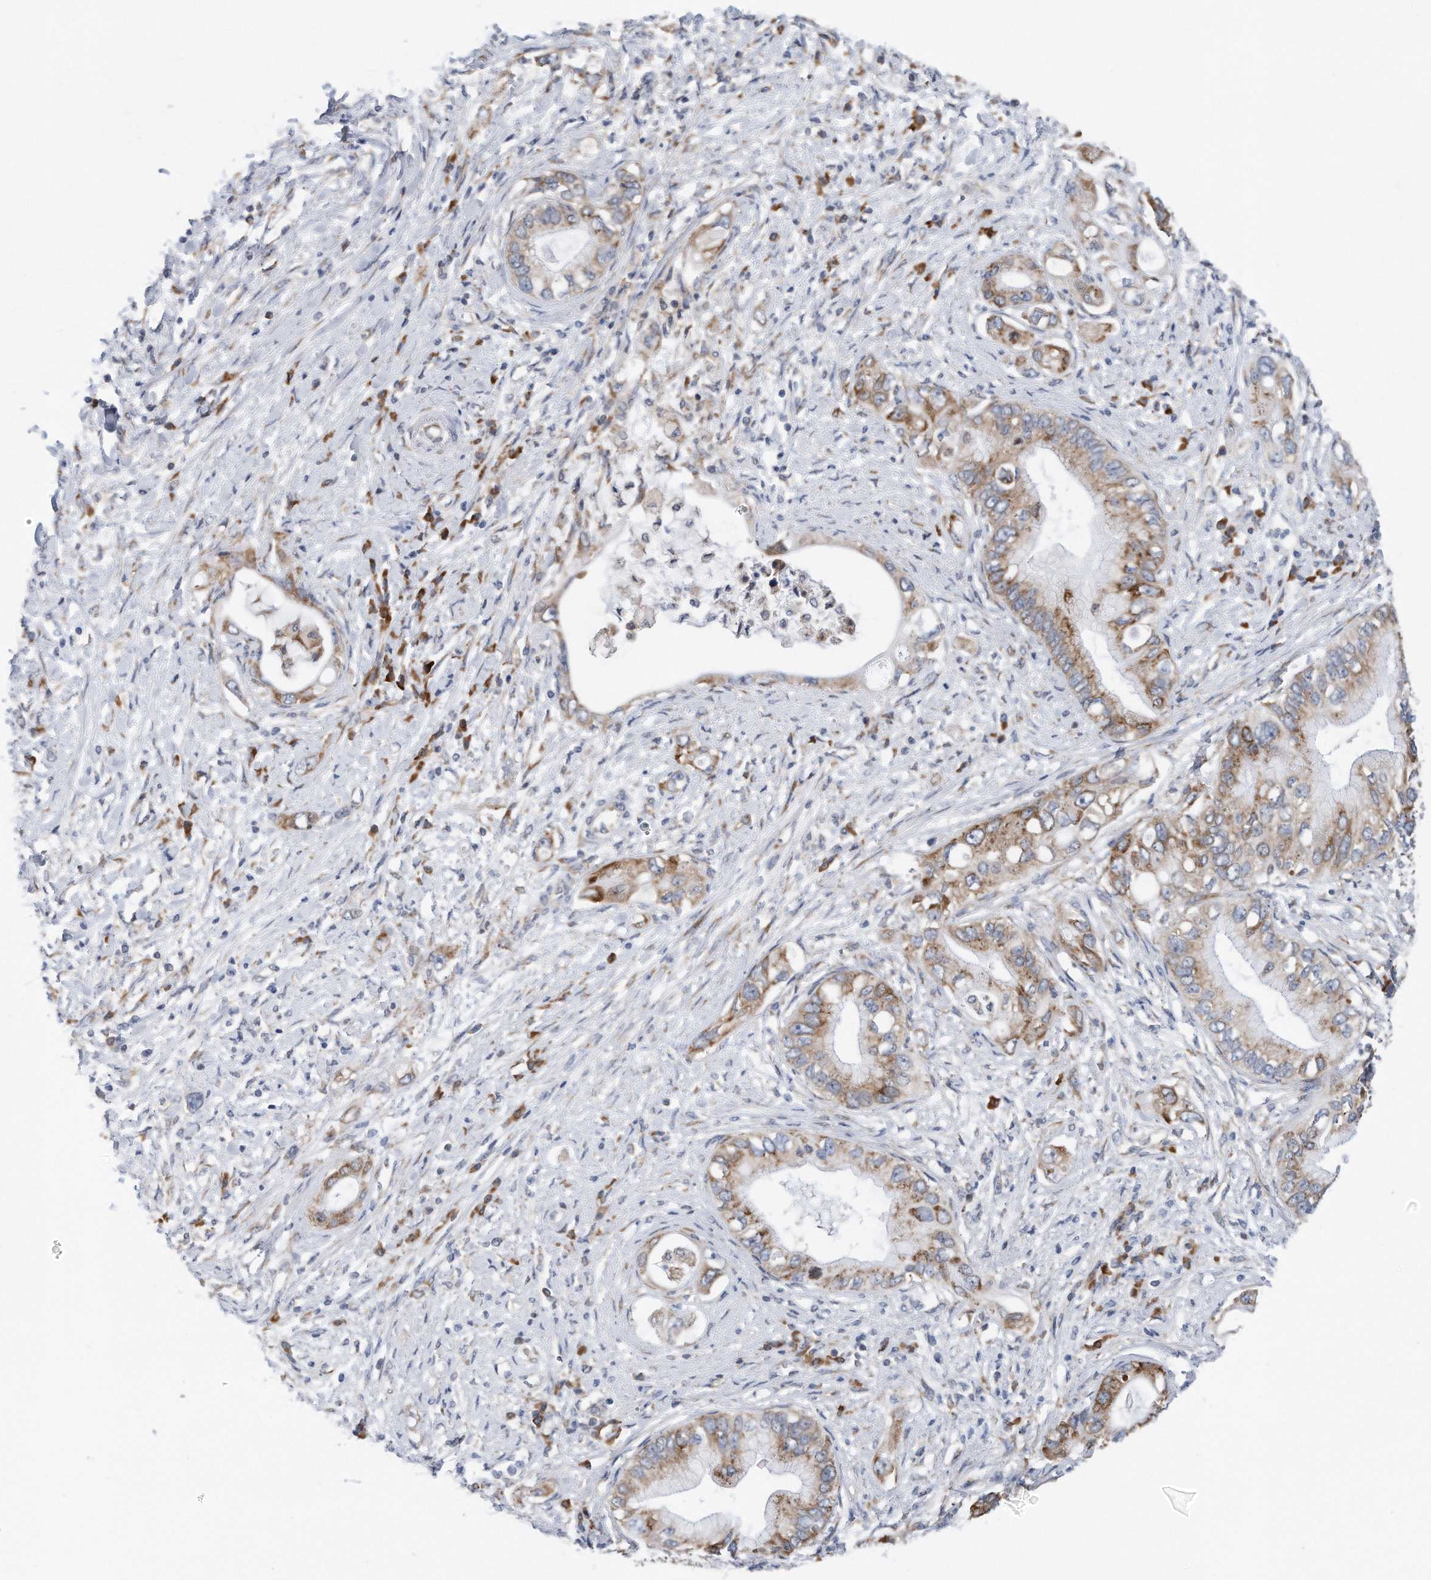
{"staining": {"intensity": "moderate", "quantity": "25%-75%", "location": "cytoplasmic/membranous"}, "tissue": "pancreatic cancer", "cell_type": "Tumor cells", "image_type": "cancer", "snomed": [{"axis": "morphology", "description": "Inflammation, NOS"}, {"axis": "morphology", "description": "Adenocarcinoma, NOS"}, {"axis": "topography", "description": "Pancreas"}], "caption": "A histopathology image showing moderate cytoplasmic/membranous staining in about 25%-75% of tumor cells in adenocarcinoma (pancreatic), as visualized by brown immunohistochemical staining.", "gene": "RPL26L1", "patient": {"sex": "female", "age": 56}}